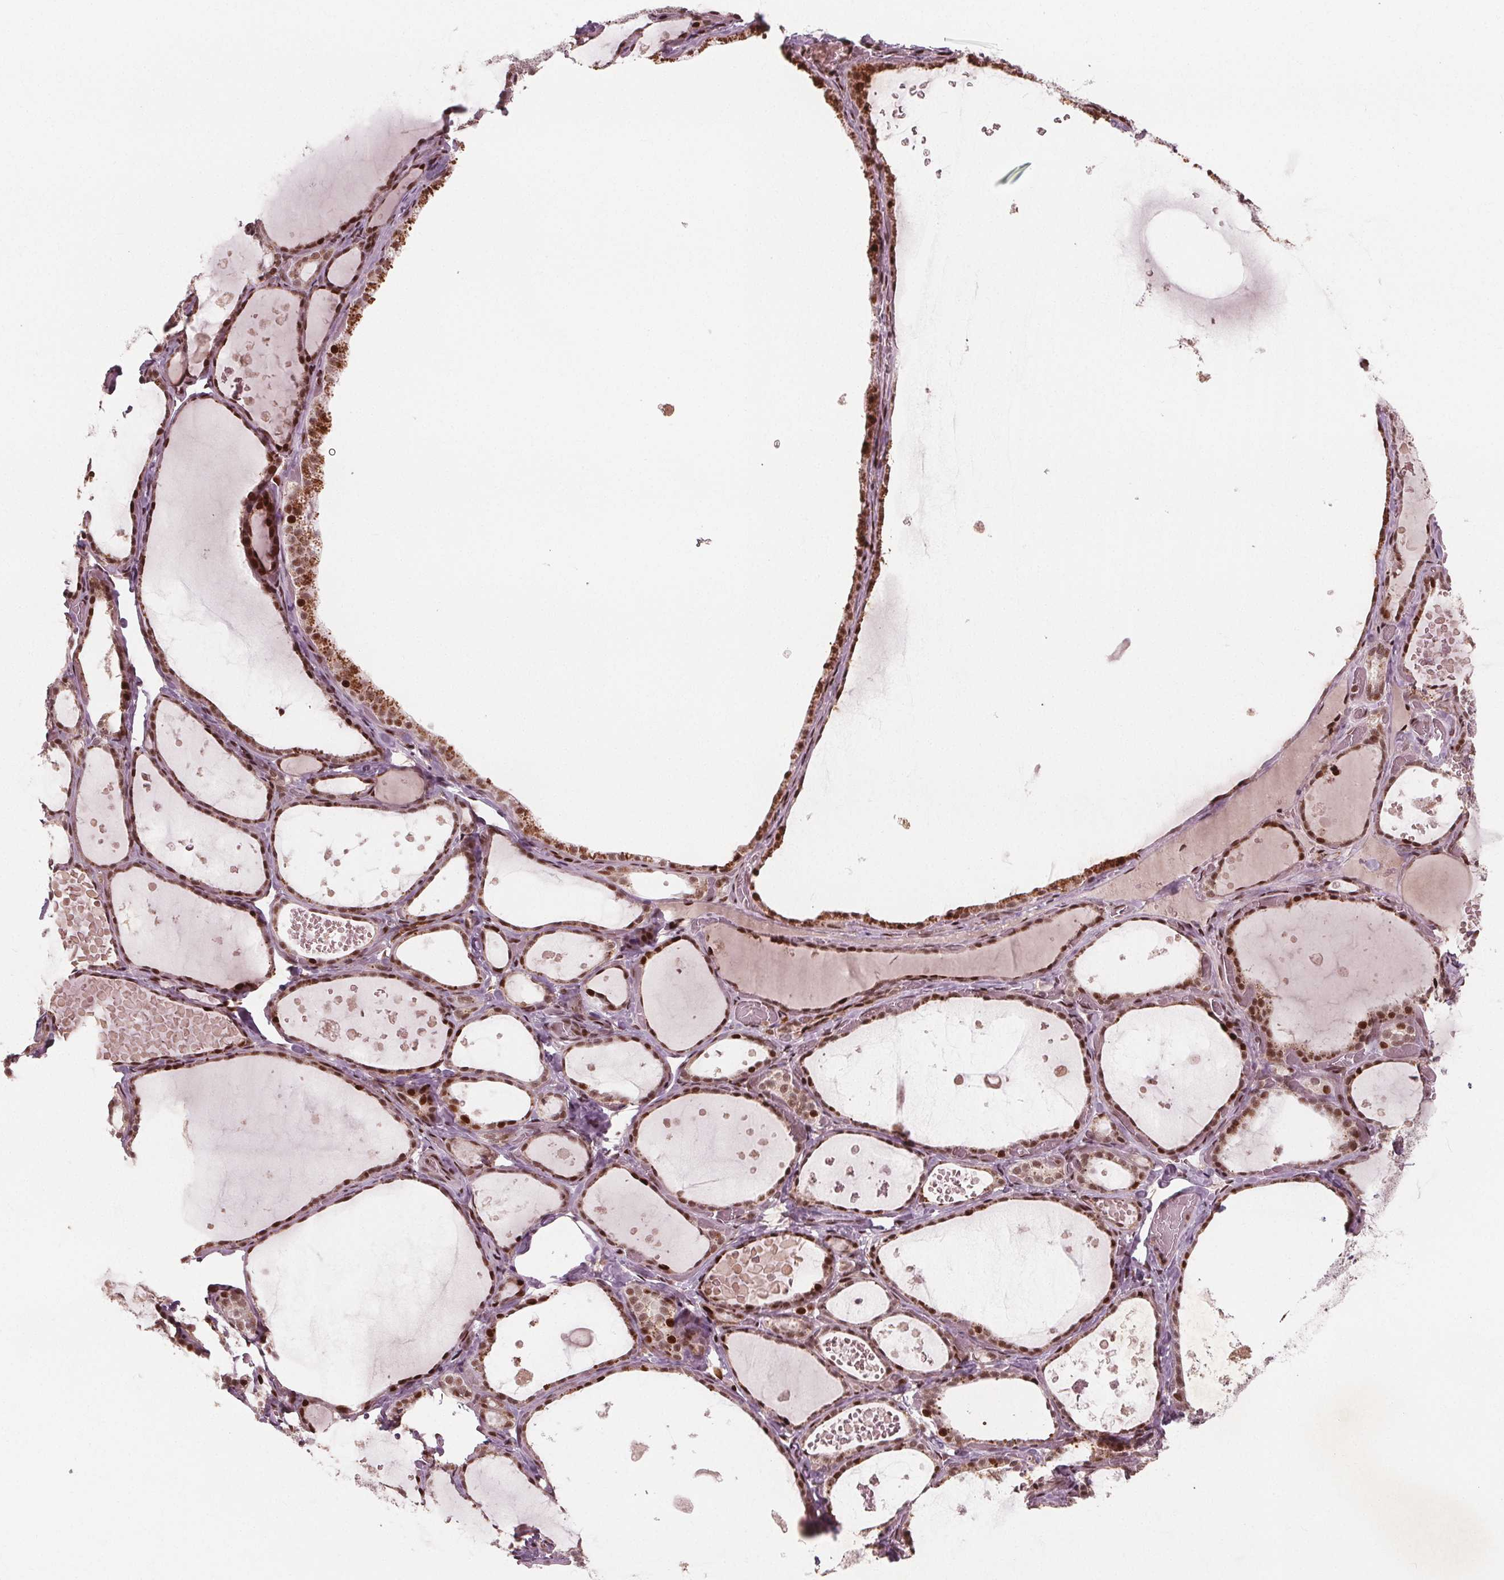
{"staining": {"intensity": "strong", "quantity": ">75%", "location": "cytoplasmic/membranous,nuclear"}, "tissue": "thyroid gland", "cell_type": "Glandular cells", "image_type": "normal", "snomed": [{"axis": "morphology", "description": "Normal tissue, NOS"}, {"axis": "topography", "description": "Thyroid gland"}], "caption": "High-power microscopy captured an immunohistochemistry photomicrograph of unremarkable thyroid gland, revealing strong cytoplasmic/membranous,nuclear expression in approximately >75% of glandular cells.", "gene": "SNRNP35", "patient": {"sex": "female", "age": 56}}